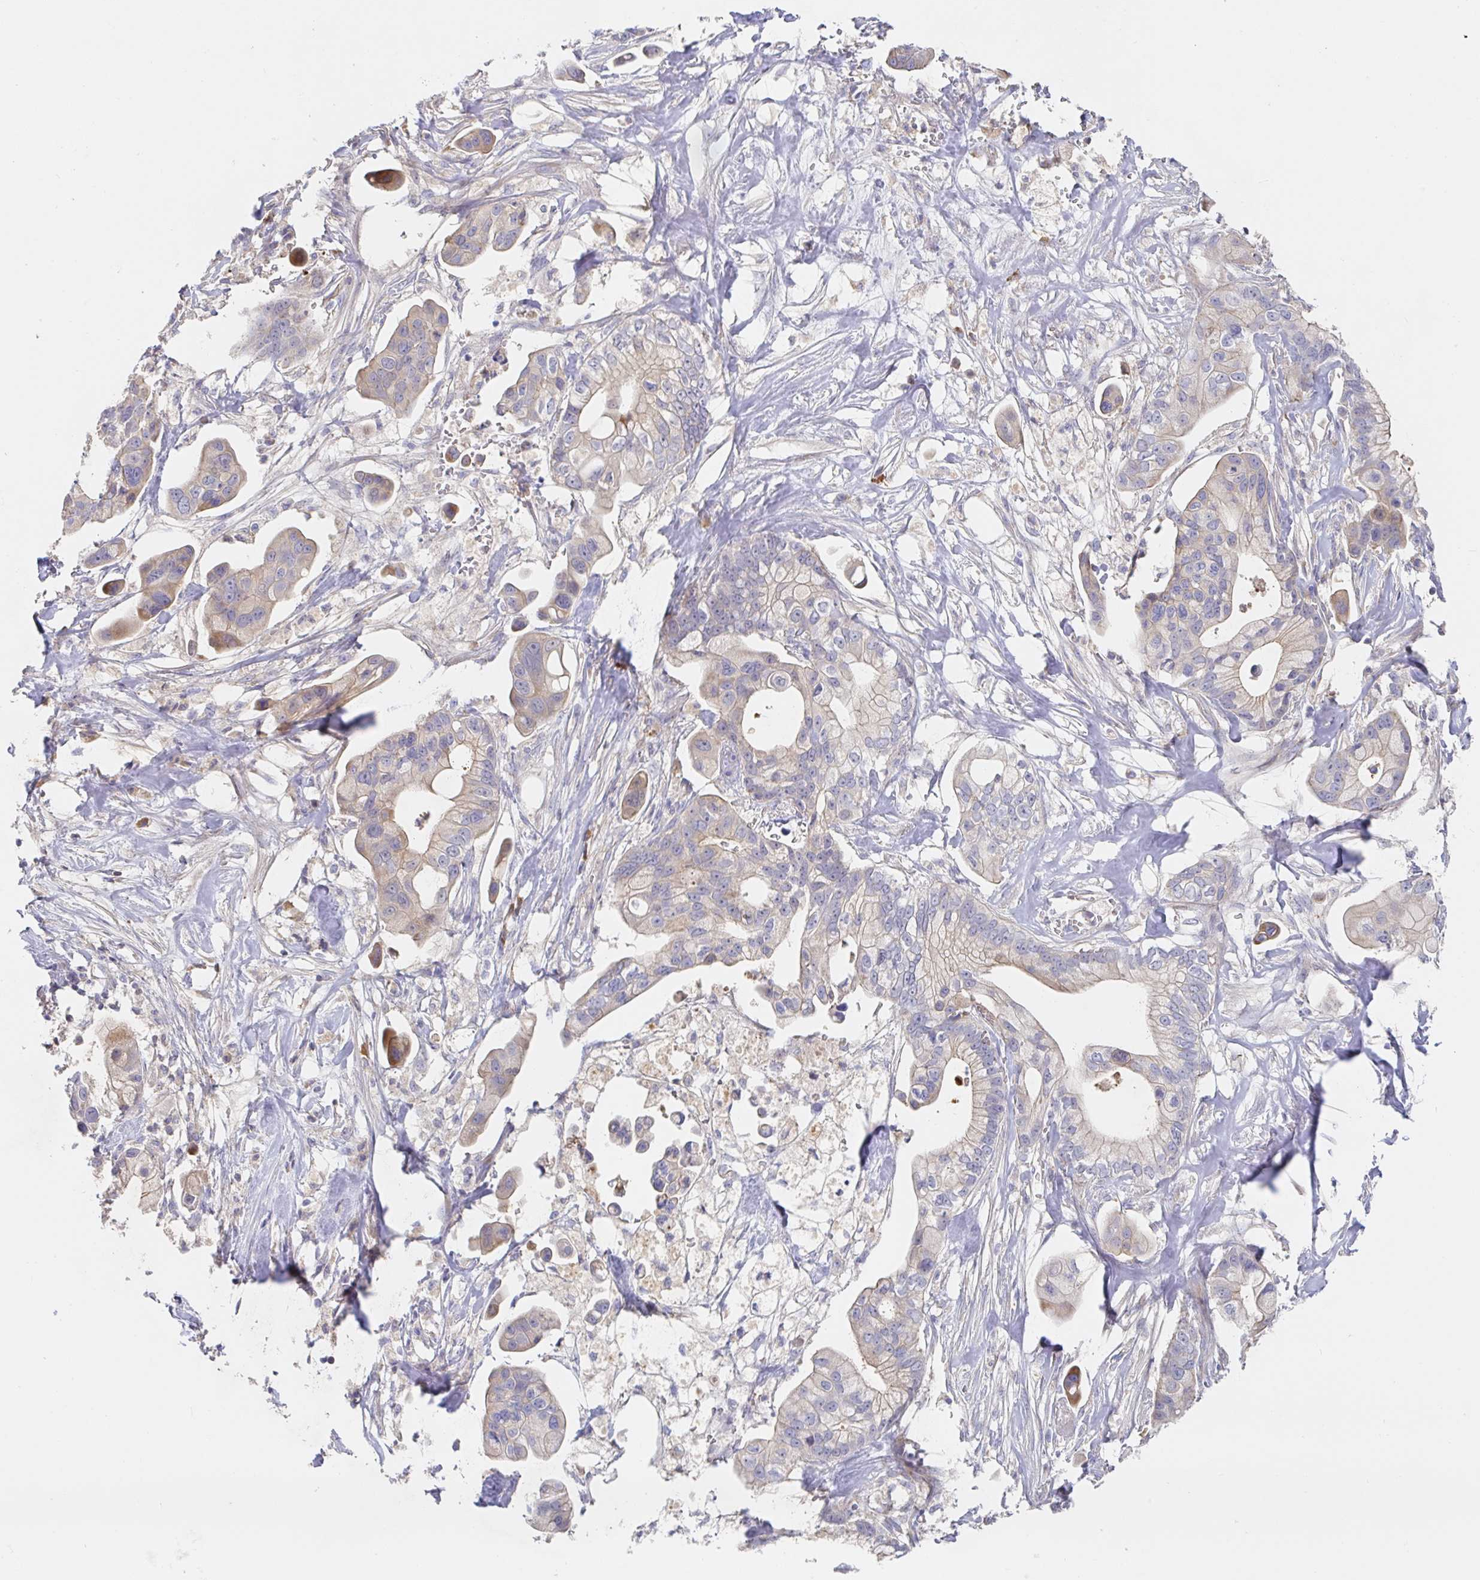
{"staining": {"intensity": "weak", "quantity": "<25%", "location": "cytoplasmic/membranous"}, "tissue": "pancreatic cancer", "cell_type": "Tumor cells", "image_type": "cancer", "snomed": [{"axis": "morphology", "description": "Adenocarcinoma, NOS"}, {"axis": "topography", "description": "Pancreas"}], "caption": "Pancreatic adenocarcinoma was stained to show a protein in brown. There is no significant expression in tumor cells.", "gene": "IRAK2", "patient": {"sex": "male", "age": 68}}